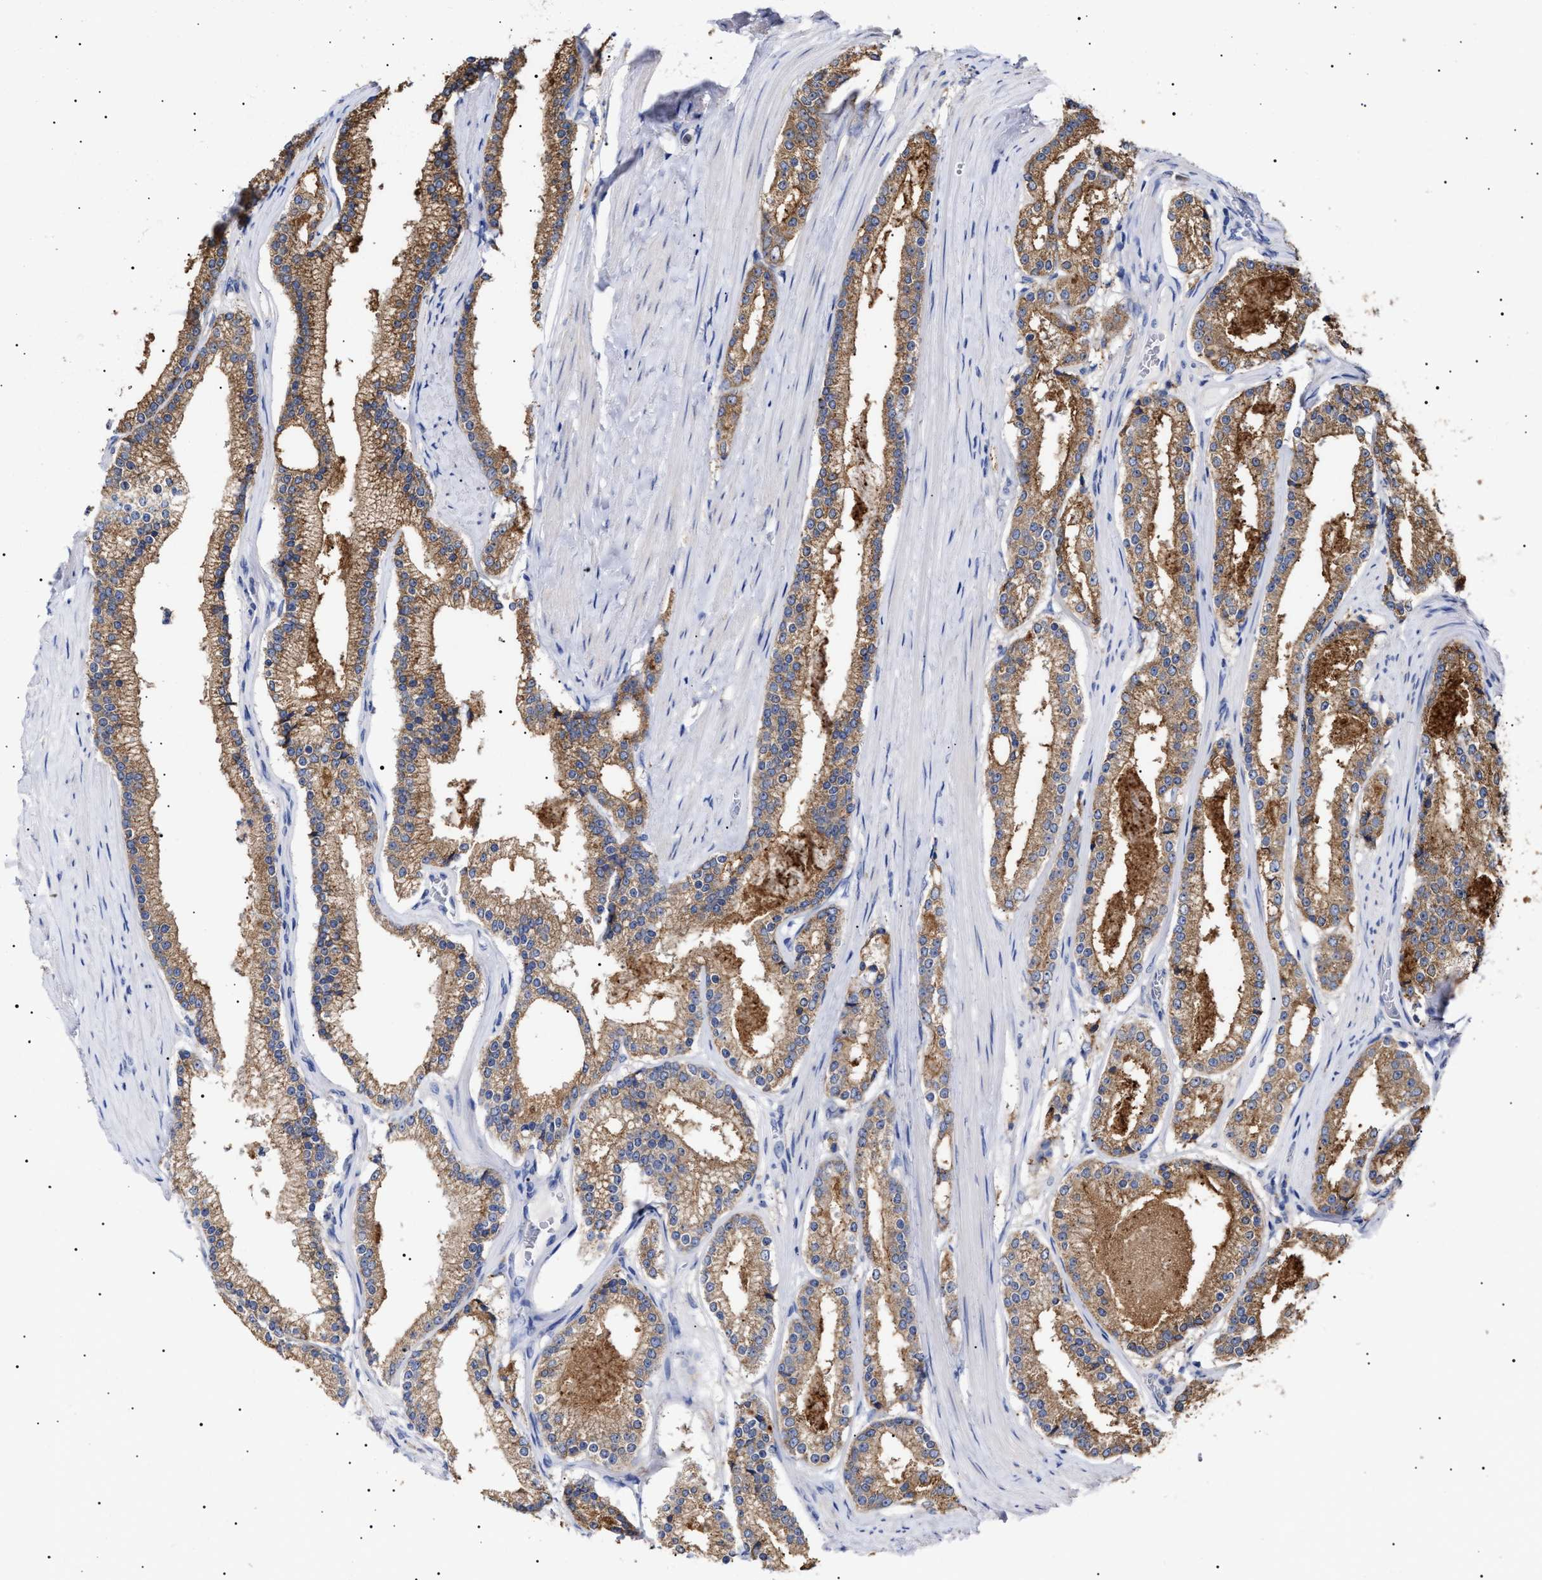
{"staining": {"intensity": "moderate", "quantity": ">75%", "location": "cytoplasmic/membranous"}, "tissue": "prostate cancer", "cell_type": "Tumor cells", "image_type": "cancer", "snomed": [{"axis": "morphology", "description": "Adenocarcinoma, Low grade"}, {"axis": "topography", "description": "Prostate"}], "caption": "Adenocarcinoma (low-grade) (prostate) tissue displays moderate cytoplasmic/membranous positivity in approximately >75% of tumor cells", "gene": "ERCC6L2", "patient": {"sex": "male", "age": 70}}